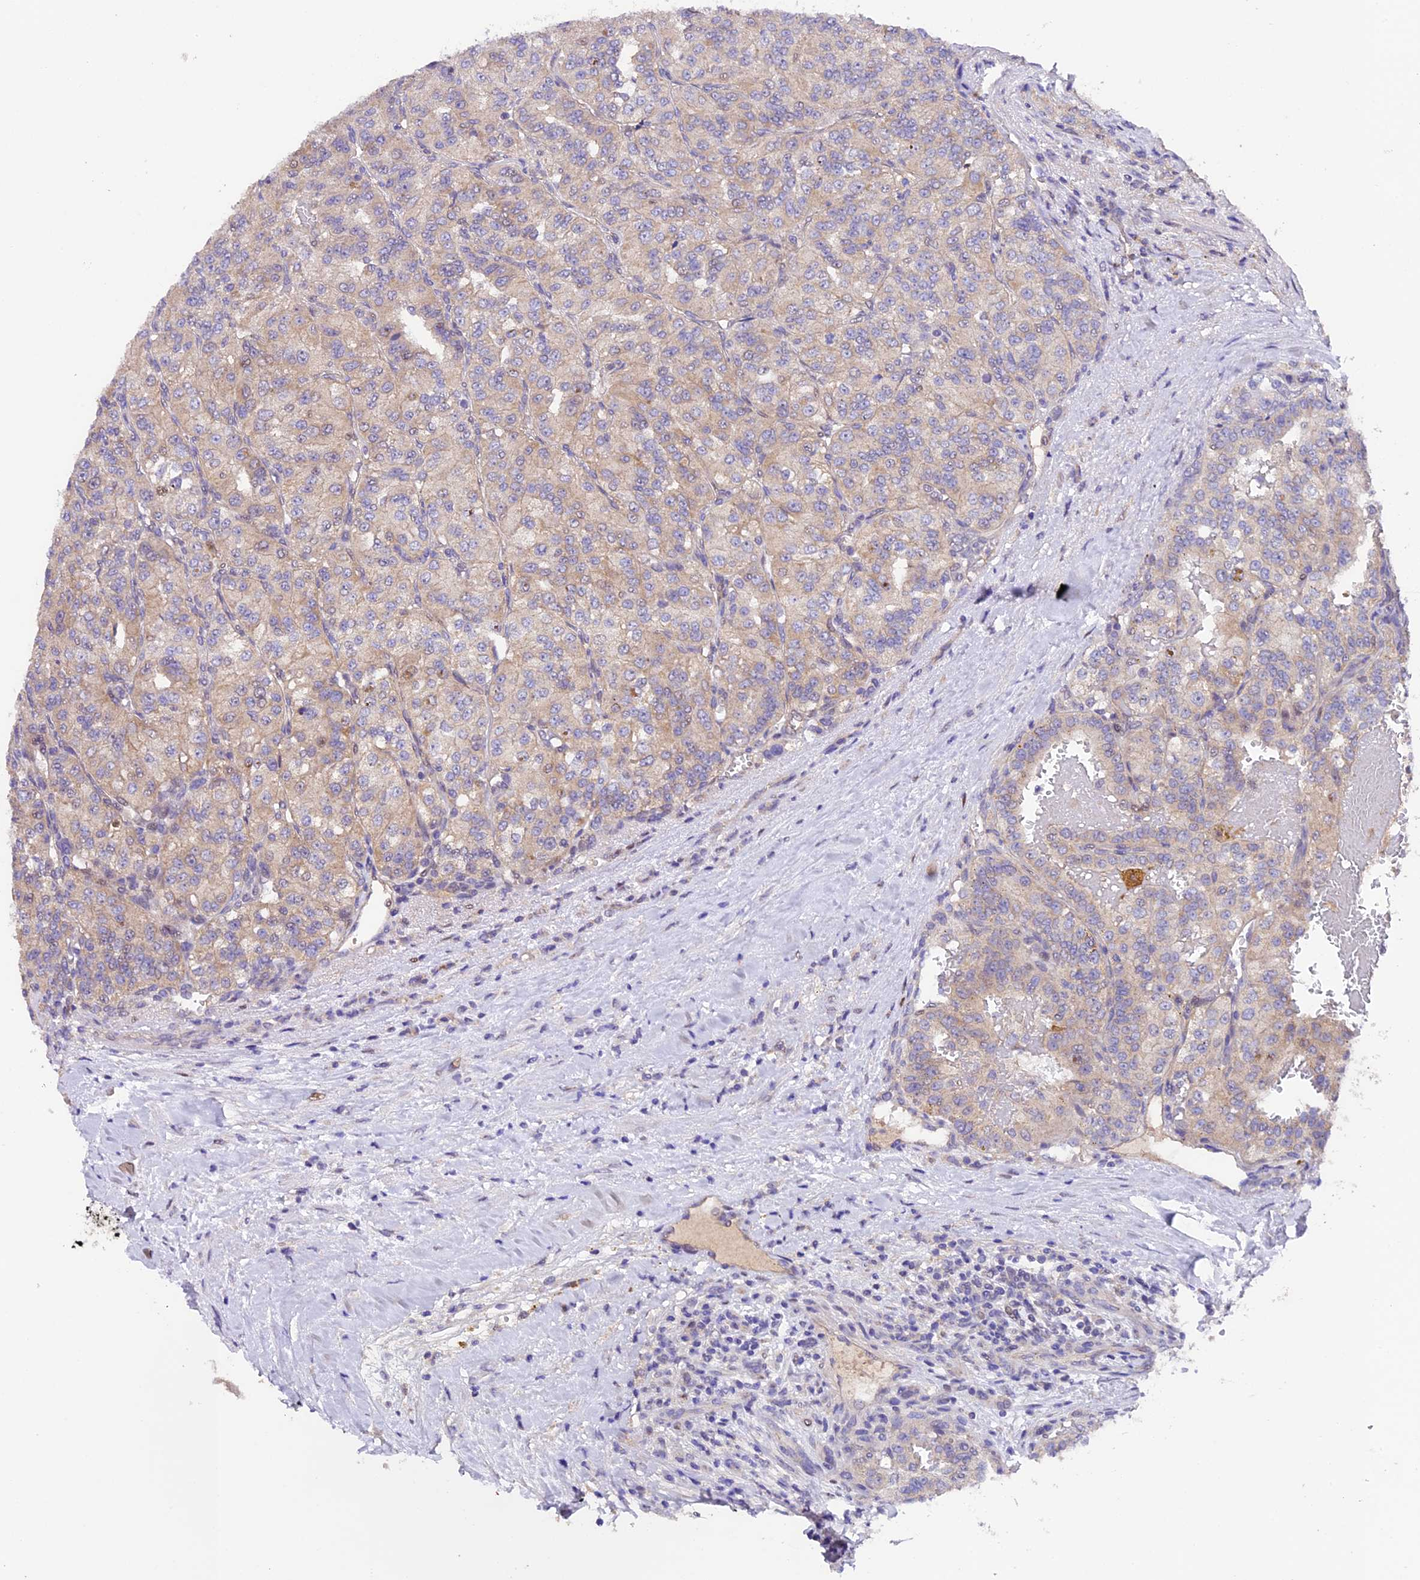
{"staining": {"intensity": "weak", "quantity": "<25%", "location": "cytoplasmic/membranous"}, "tissue": "renal cancer", "cell_type": "Tumor cells", "image_type": "cancer", "snomed": [{"axis": "morphology", "description": "Adenocarcinoma, NOS"}, {"axis": "topography", "description": "Kidney"}], "caption": "This micrograph is of renal cancer (adenocarcinoma) stained with immunohistochemistry to label a protein in brown with the nuclei are counter-stained blue. There is no staining in tumor cells.", "gene": "SBNO2", "patient": {"sex": "female", "age": 63}}